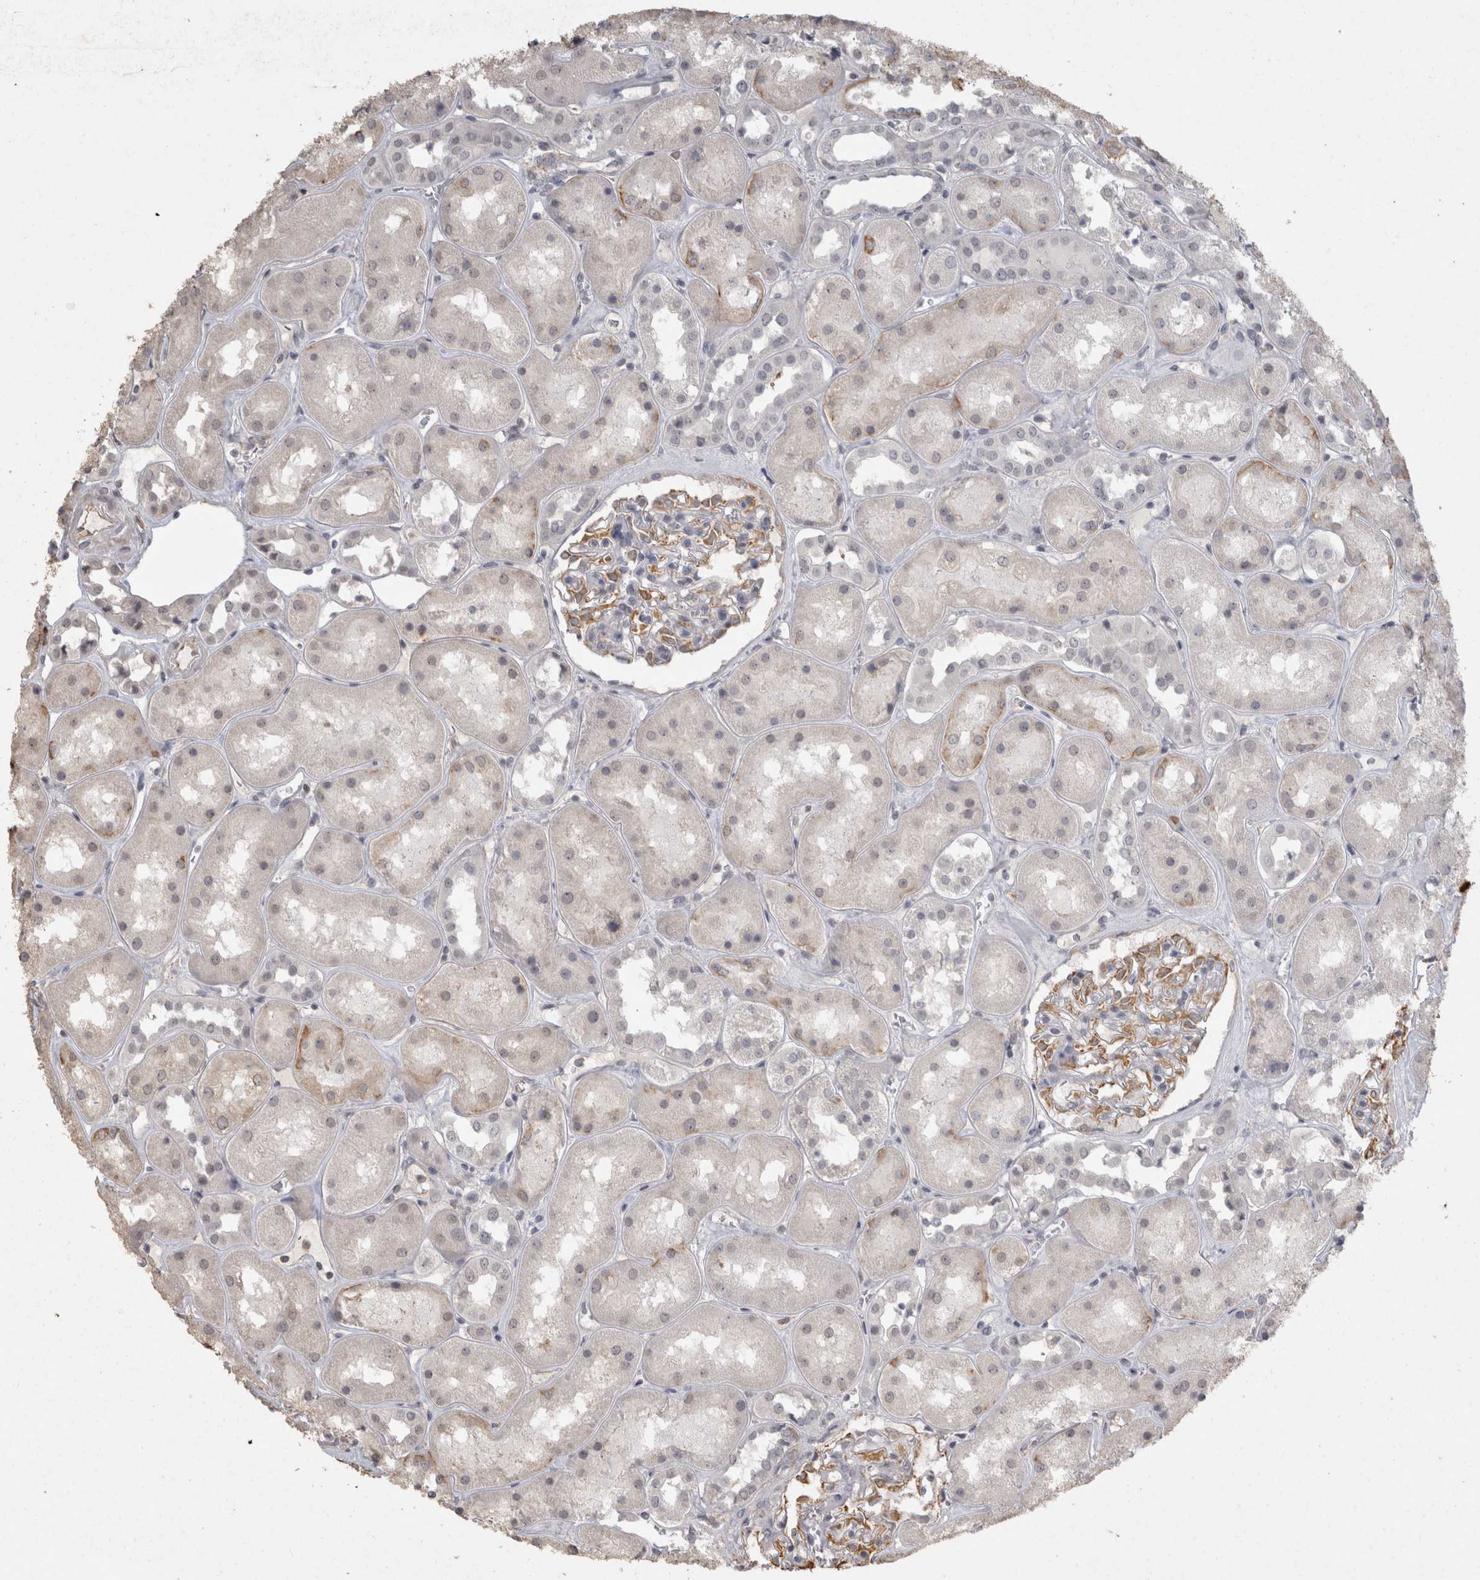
{"staining": {"intensity": "moderate", "quantity": "<25%", "location": "cytoplasmic/membranous"}, "tissue": "kidney", "cell_type": "Cells in glomeruli", "image_type": "normal", "snomed": [{"axis": "morphology", "description": "Normal tissue, NOS"}, {"axis": "topography", "description": "Kidney"}], "caption": "Normal kidney displays moderate cytoplasmic/membranous expression in about <25% of cells in glomeruli.", "gene": "REPS2", "patient": {"sex": "male", "age": 70}}